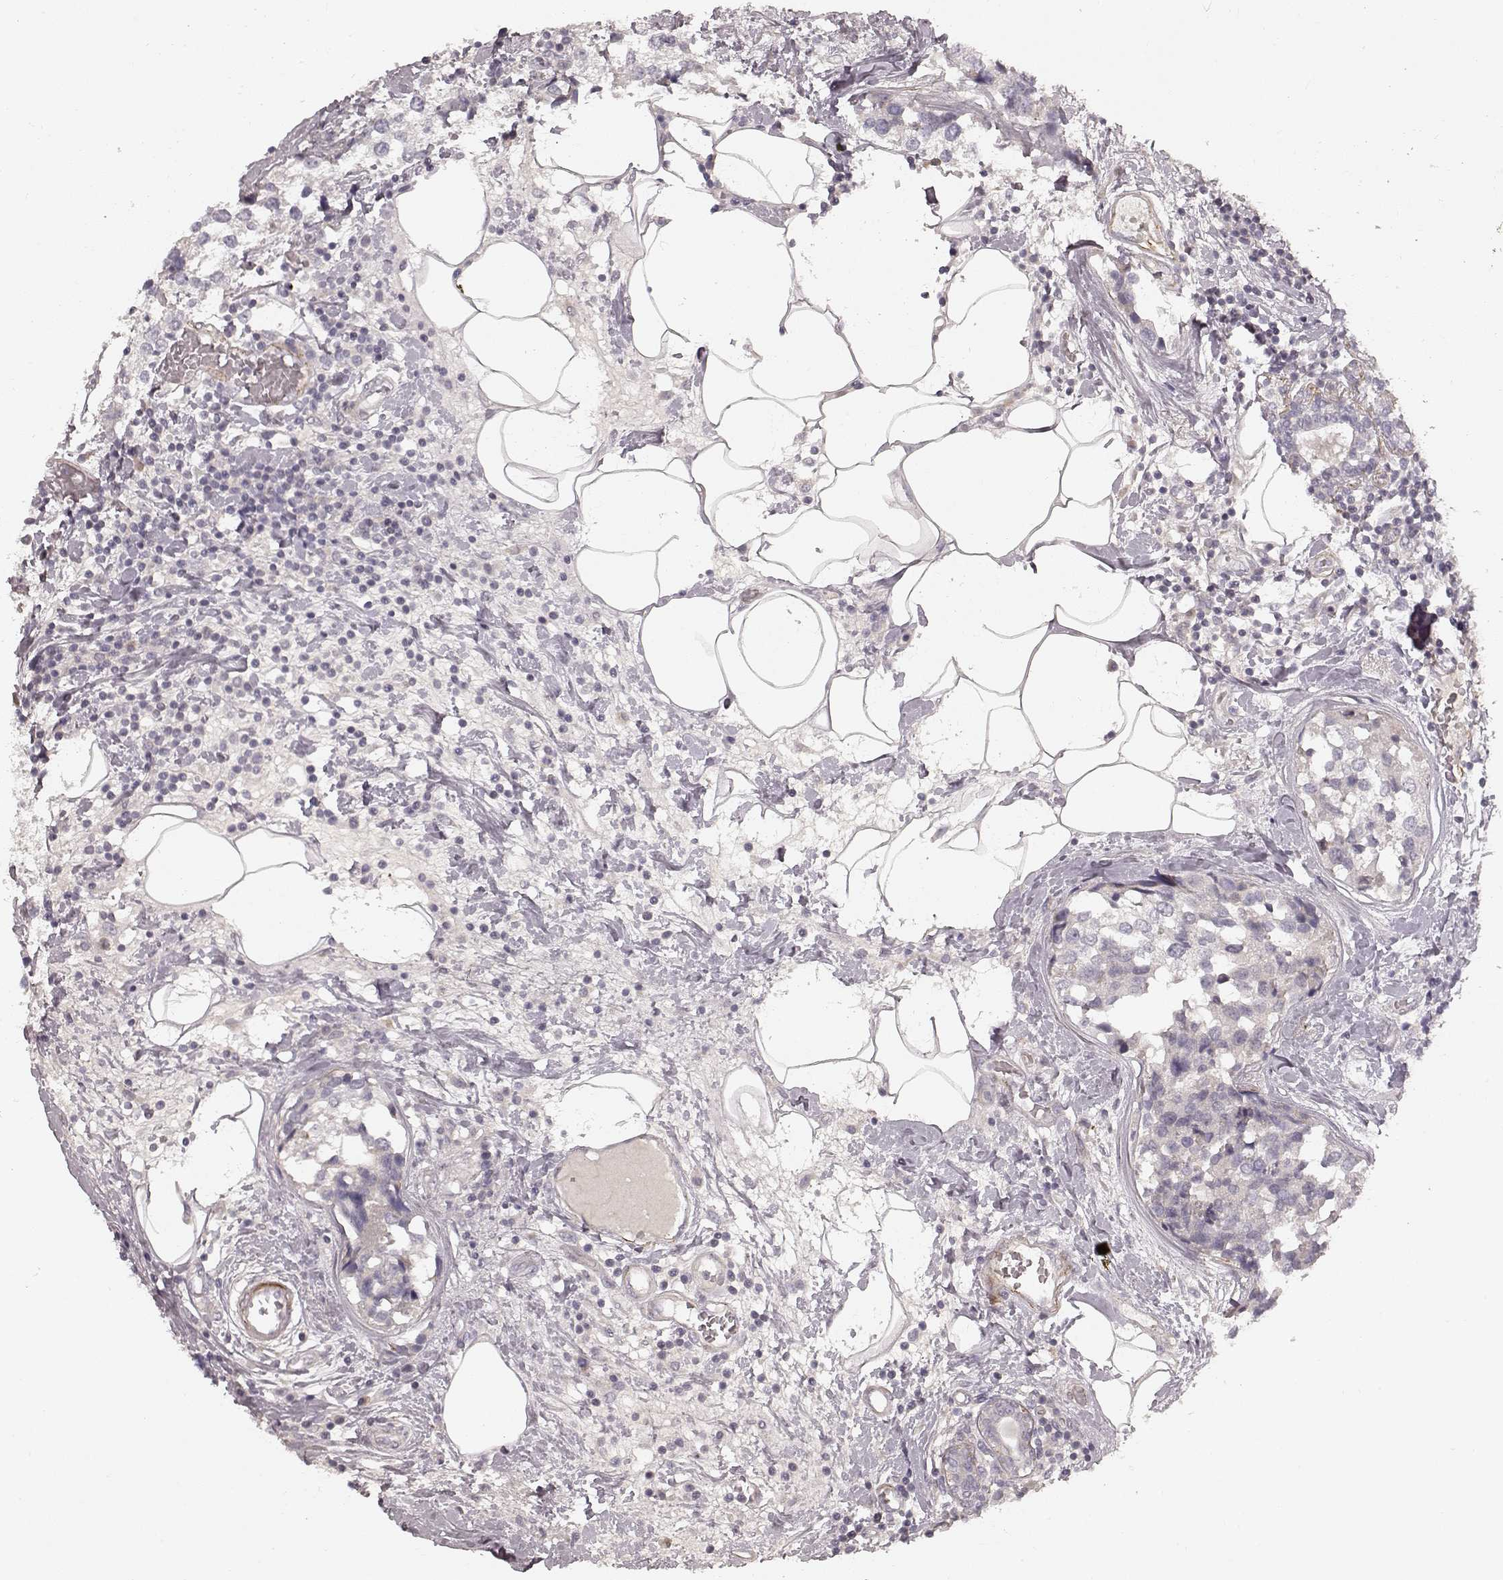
{"staining": {"intensity": "negative", "quantity": "none", "location": "none"}, "tissue": "breast cancer", "cell_type": "Tumor cells", "image_type": "cancer", "snomed": [{"axis": "morphology", "description": "Lobular carcinoma"}, {"axis": "topography", "description": "Breast"}], "caption": "DAB immunohistochemical staining of human breast cancer (lobular carcinoma) exhibits no significant positivity in tumor cells.", "gene": "KCNJ9", "patient": {"sex": "female", "age": 59}}